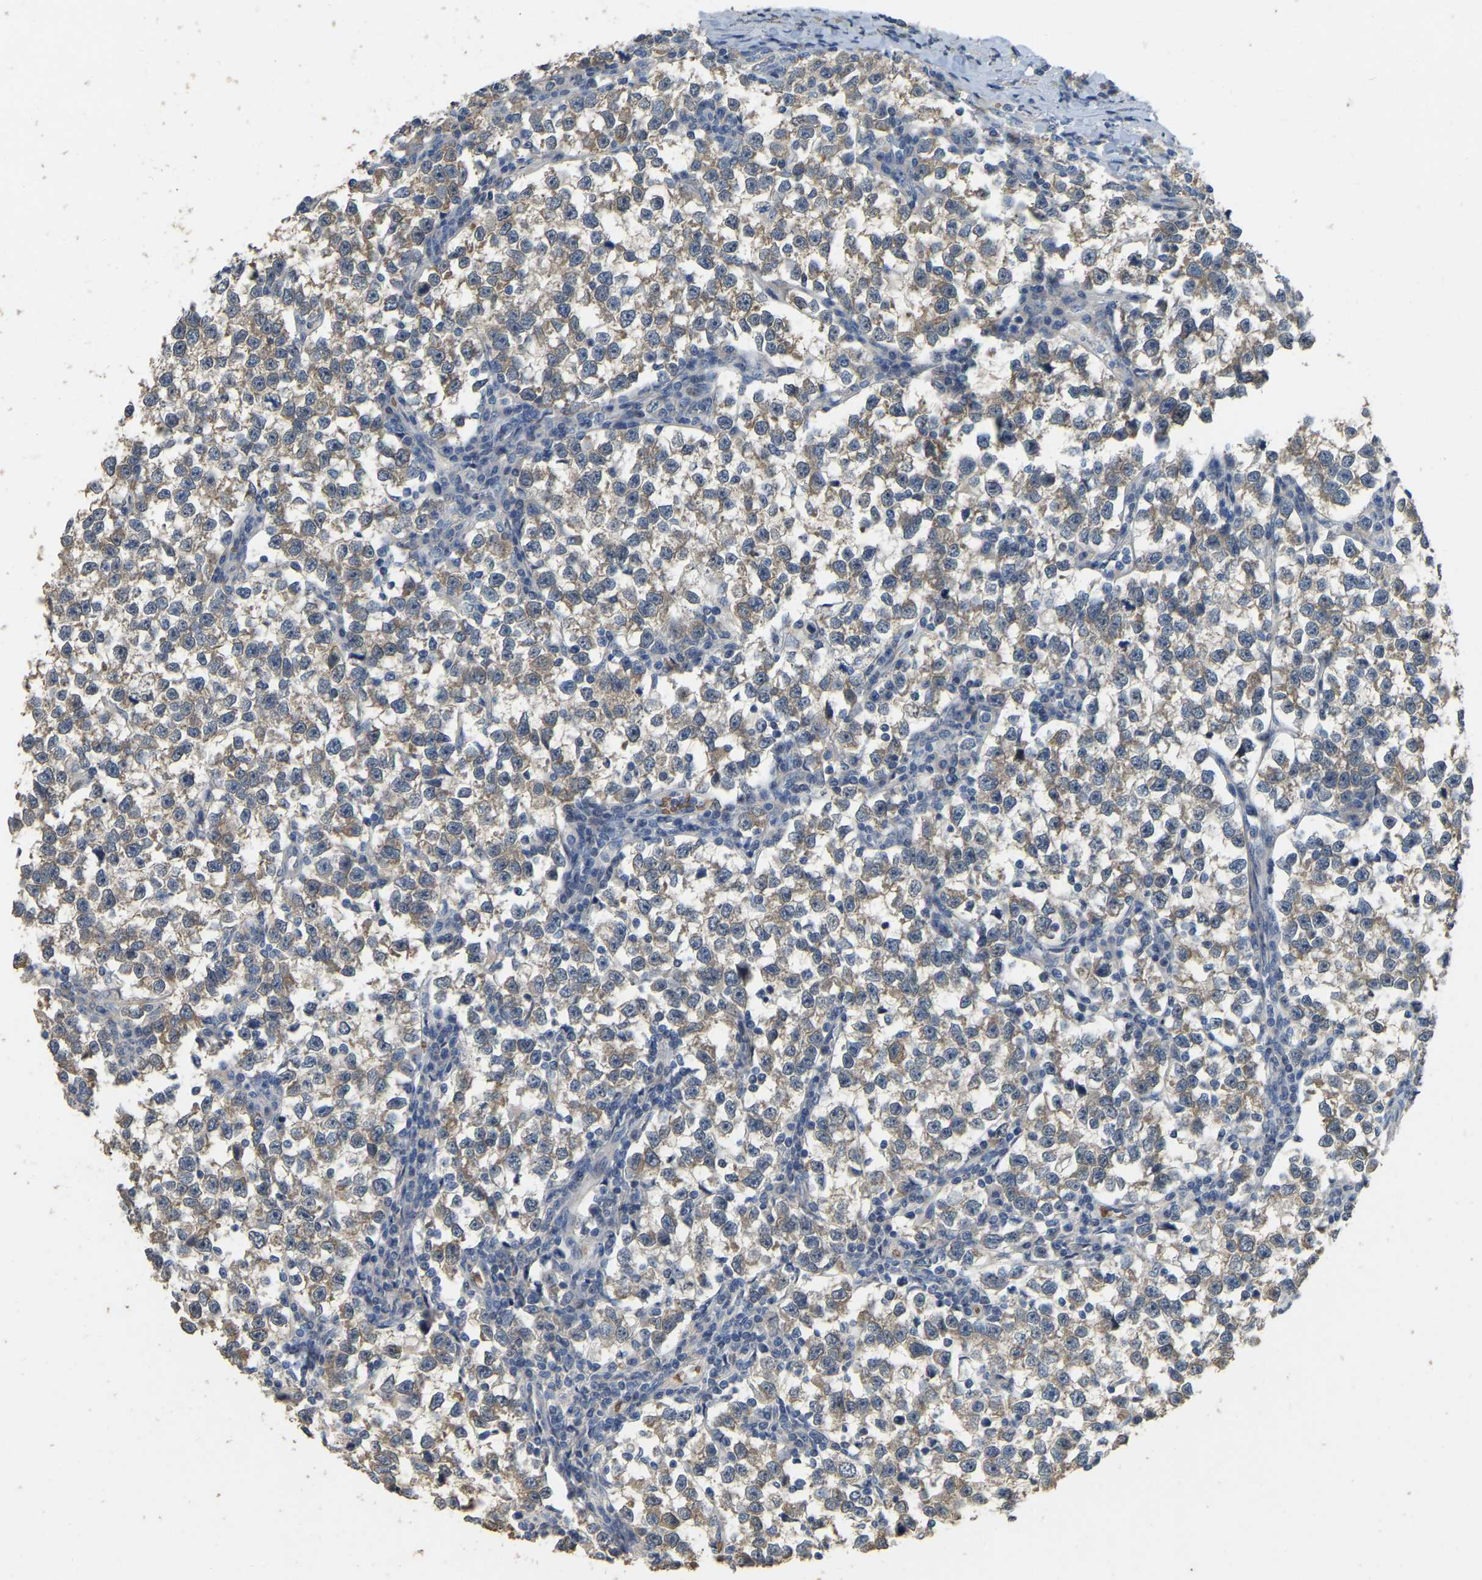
{"staining": {"intensity": "moderate", "quantity": ">75%", "location": "cytoplasmic/membranous"}, "tissue": "testis cancer", "cell_type": "Tumor cells", "image_type": "cancer", "snomed": [{"axis": "morphology", "description": "Normal tissue, NOS"}, {"axis": "morphology", "description": "Seminoma, NOS"}, {"axis": "topography", "description": "Testis"}], "caption": "Tumor cells exhibit medium levels of moderate cytoplasmic/membranous expression in about >75% of cells in testis seminoma.", "gene": "CFAP298", "patient": {"sex": "male", "age": 43}}